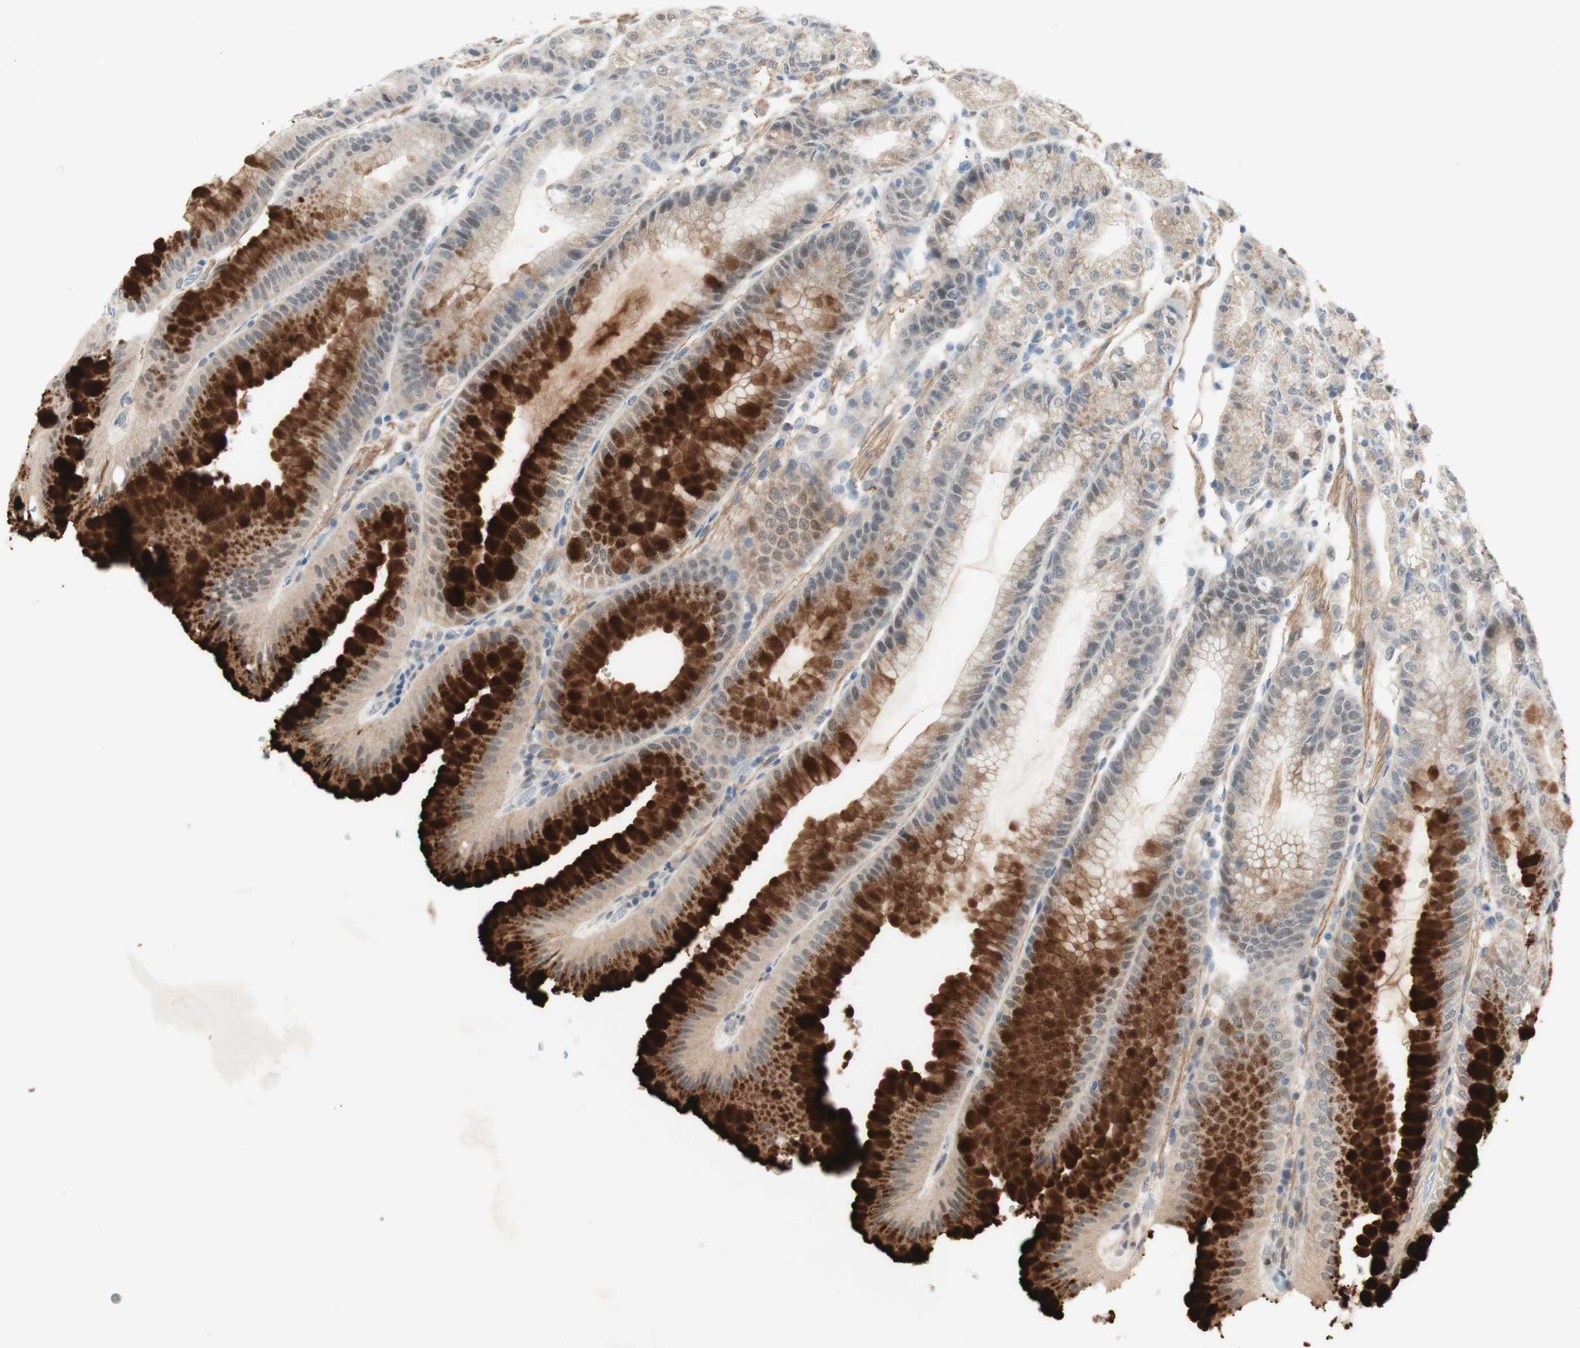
{"staining": {"intensity": "strong", "quantity": "25%-75%", "location": "cytoplasmic/membranous"}, "tissue": "stomach", "cell_type": "Glandular cells", "image_type": "normal", "snomed": [{"axis": "morphology", "description": "Normal tissue, NOS"}, {"axis": "topography", "description": "Stomach, lower"}], "caption": "This is a photomicrograph of IHC staining of normal stomach, which shows strong positivity in the cytoplasmic/membranous of glandular cells.", "gene": "RFNG", "patient": {"sex": "male", "age": 71}}